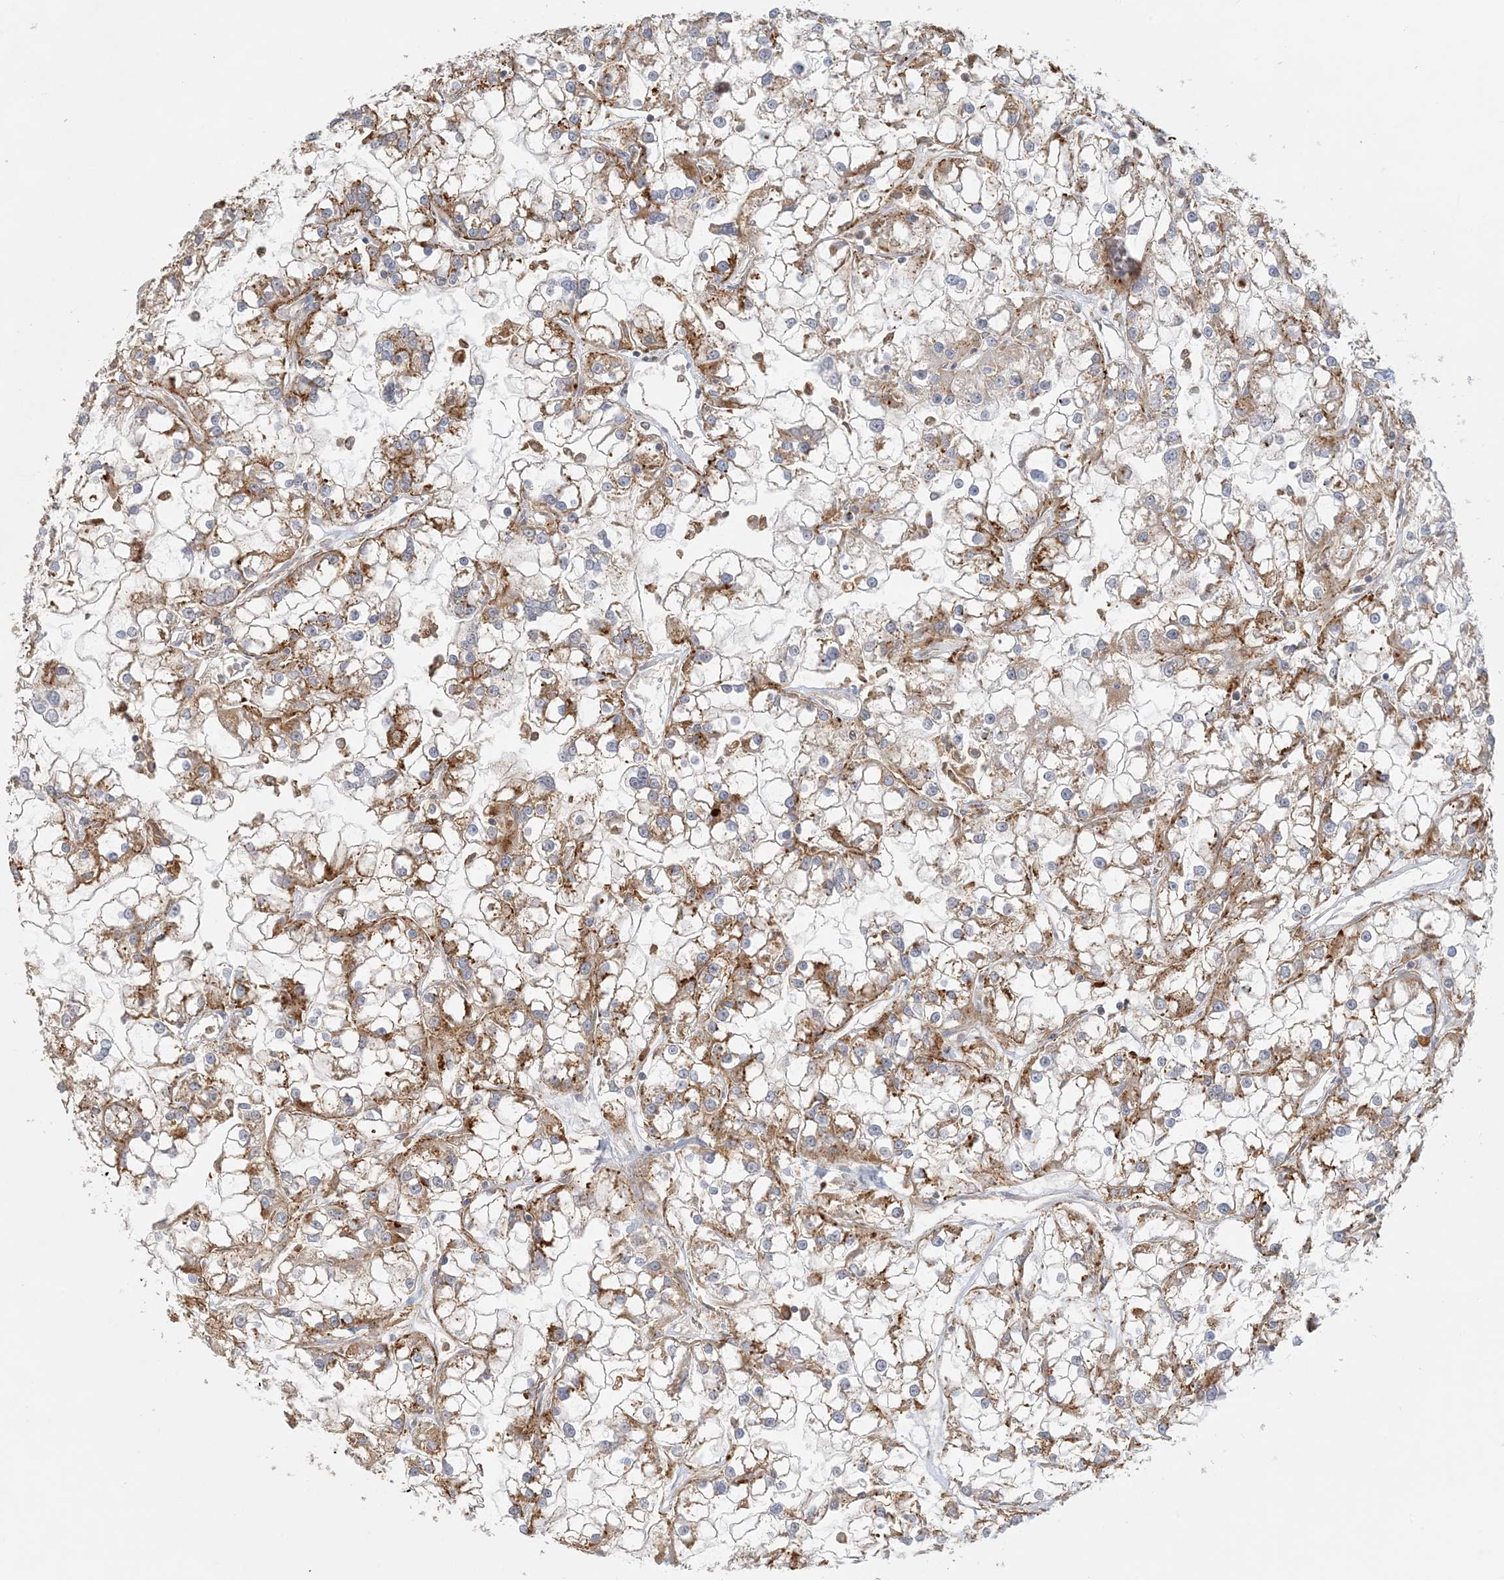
{"staining": {"intensity": "moderate", "quantity": "25%-75%", "location": "cytoplasmic/membranous"}, "tissue": "renal cancer", "cell_type": "Tumor cells", "image_type": "cancer", "snomed": [{"axis": "morphology", "description": "Adenocarcinoma, NOS"}, {"axis": "topography", "description": "Kidney"}], "caption": "High-power microscopy captured an IHC photomicrograph of renal cancer (adenocarcinoma), revealing moderate cytoplasmic/membranous staining in approximately 25%-75% of tumor cells. (DAB (3,3'-diaminobenzidine) = brown stain, brightfield microscopy at high magnification).", "gene": "SPPL2A", "patient": {"sex": "female", "age": 52}}